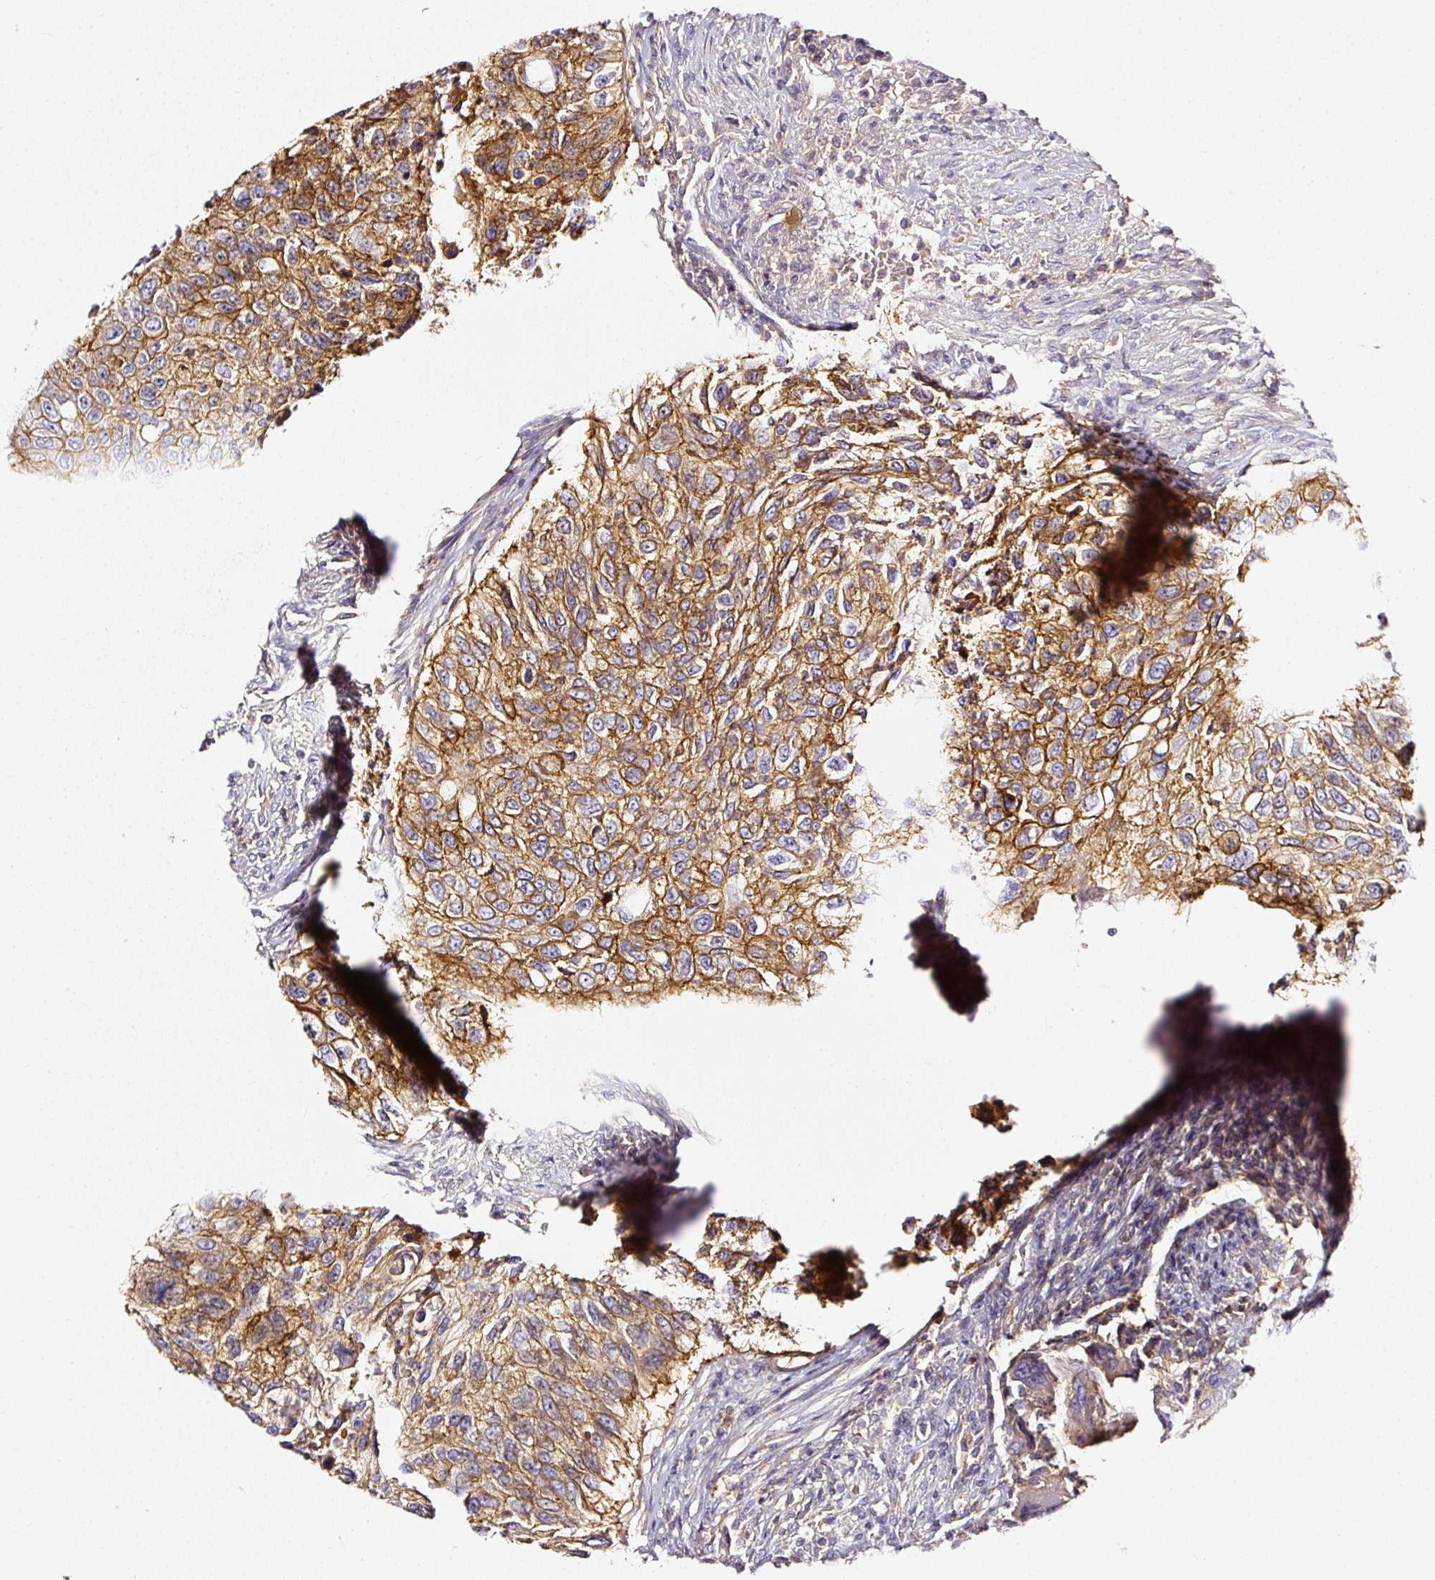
{"staining": {"intensity": "moderate", "quantity": ">75%", "location": "cytoplasmic/membranous"}, "tissue": "urothelial cancer", "cell_type": "Tumor cells", "image_type": "cancer", "snomed": [{"axis": "morphology", "description": "Urothelial carcinoma, High grade"}, {"axis": "topography", "description": "Urinary bladder"}], "caption": "Protein expression analysis of urothelial cancer reveals moderate cytoplasmic/membranous positivity in approximately >75% of tumor cells.", "gene": "CD47", "patient": {"sex": "female", "age": 60}}